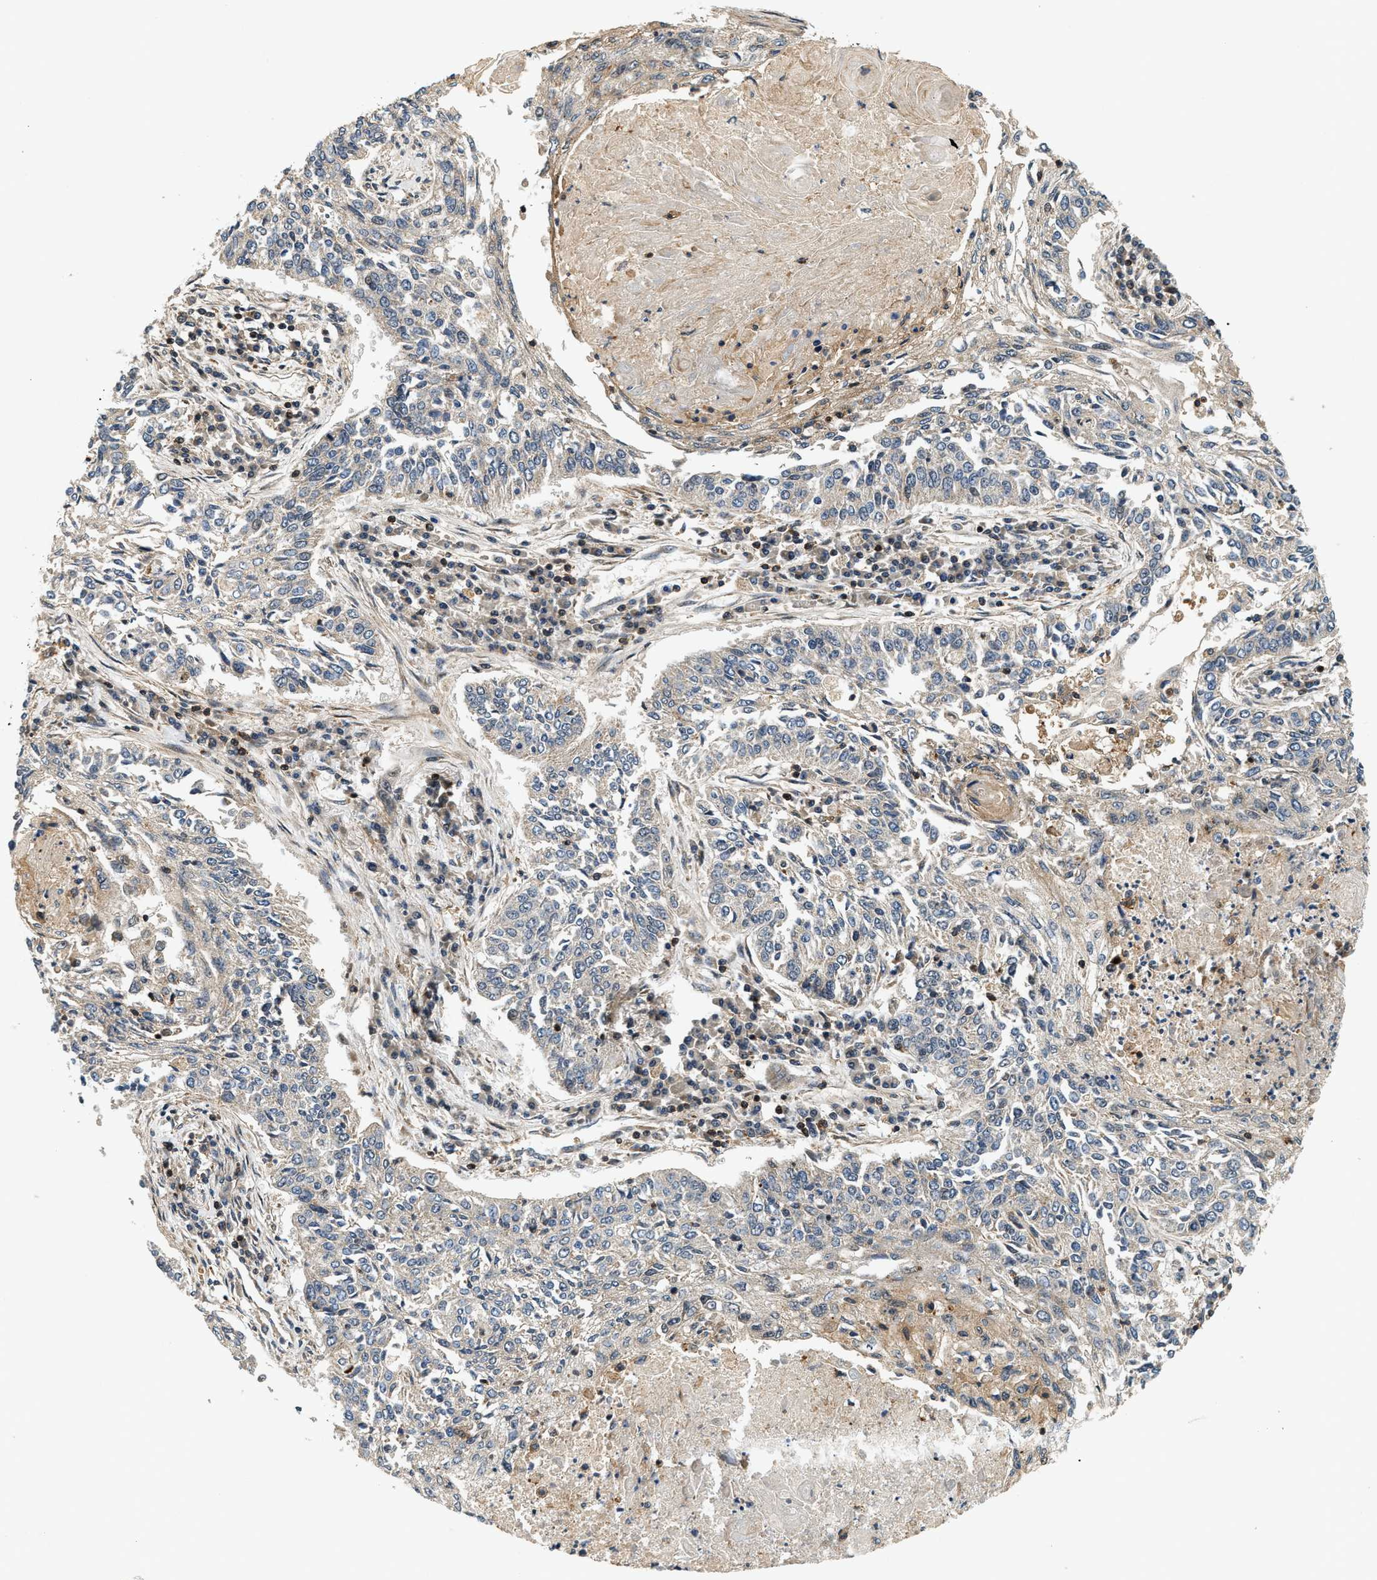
{"staining": {"intensity": "negative", "quantity": "none", "location": "none"}, "tissue": "lung cancer", "cell_type": "Tumor cells", "image_type": "cancer", "snomed": [{"axis": "morphology", "description": "Normal tissue, NOS"}, {"axis": "morphology", "description": "Squamous cell carcinoma, NOS"}, {"axis": "topography", "description": "Cartilage tissue"}, {"axis": "topography", "description": "Bronchus"}, {"axis": "topography", "description": "Lung"}], "caption": "This is an IHC histopathology image of human lung cancer. There is no expression in tumor cells.", "gene": "SAMD9", "patient": {"sex": "female", "age": 49}}